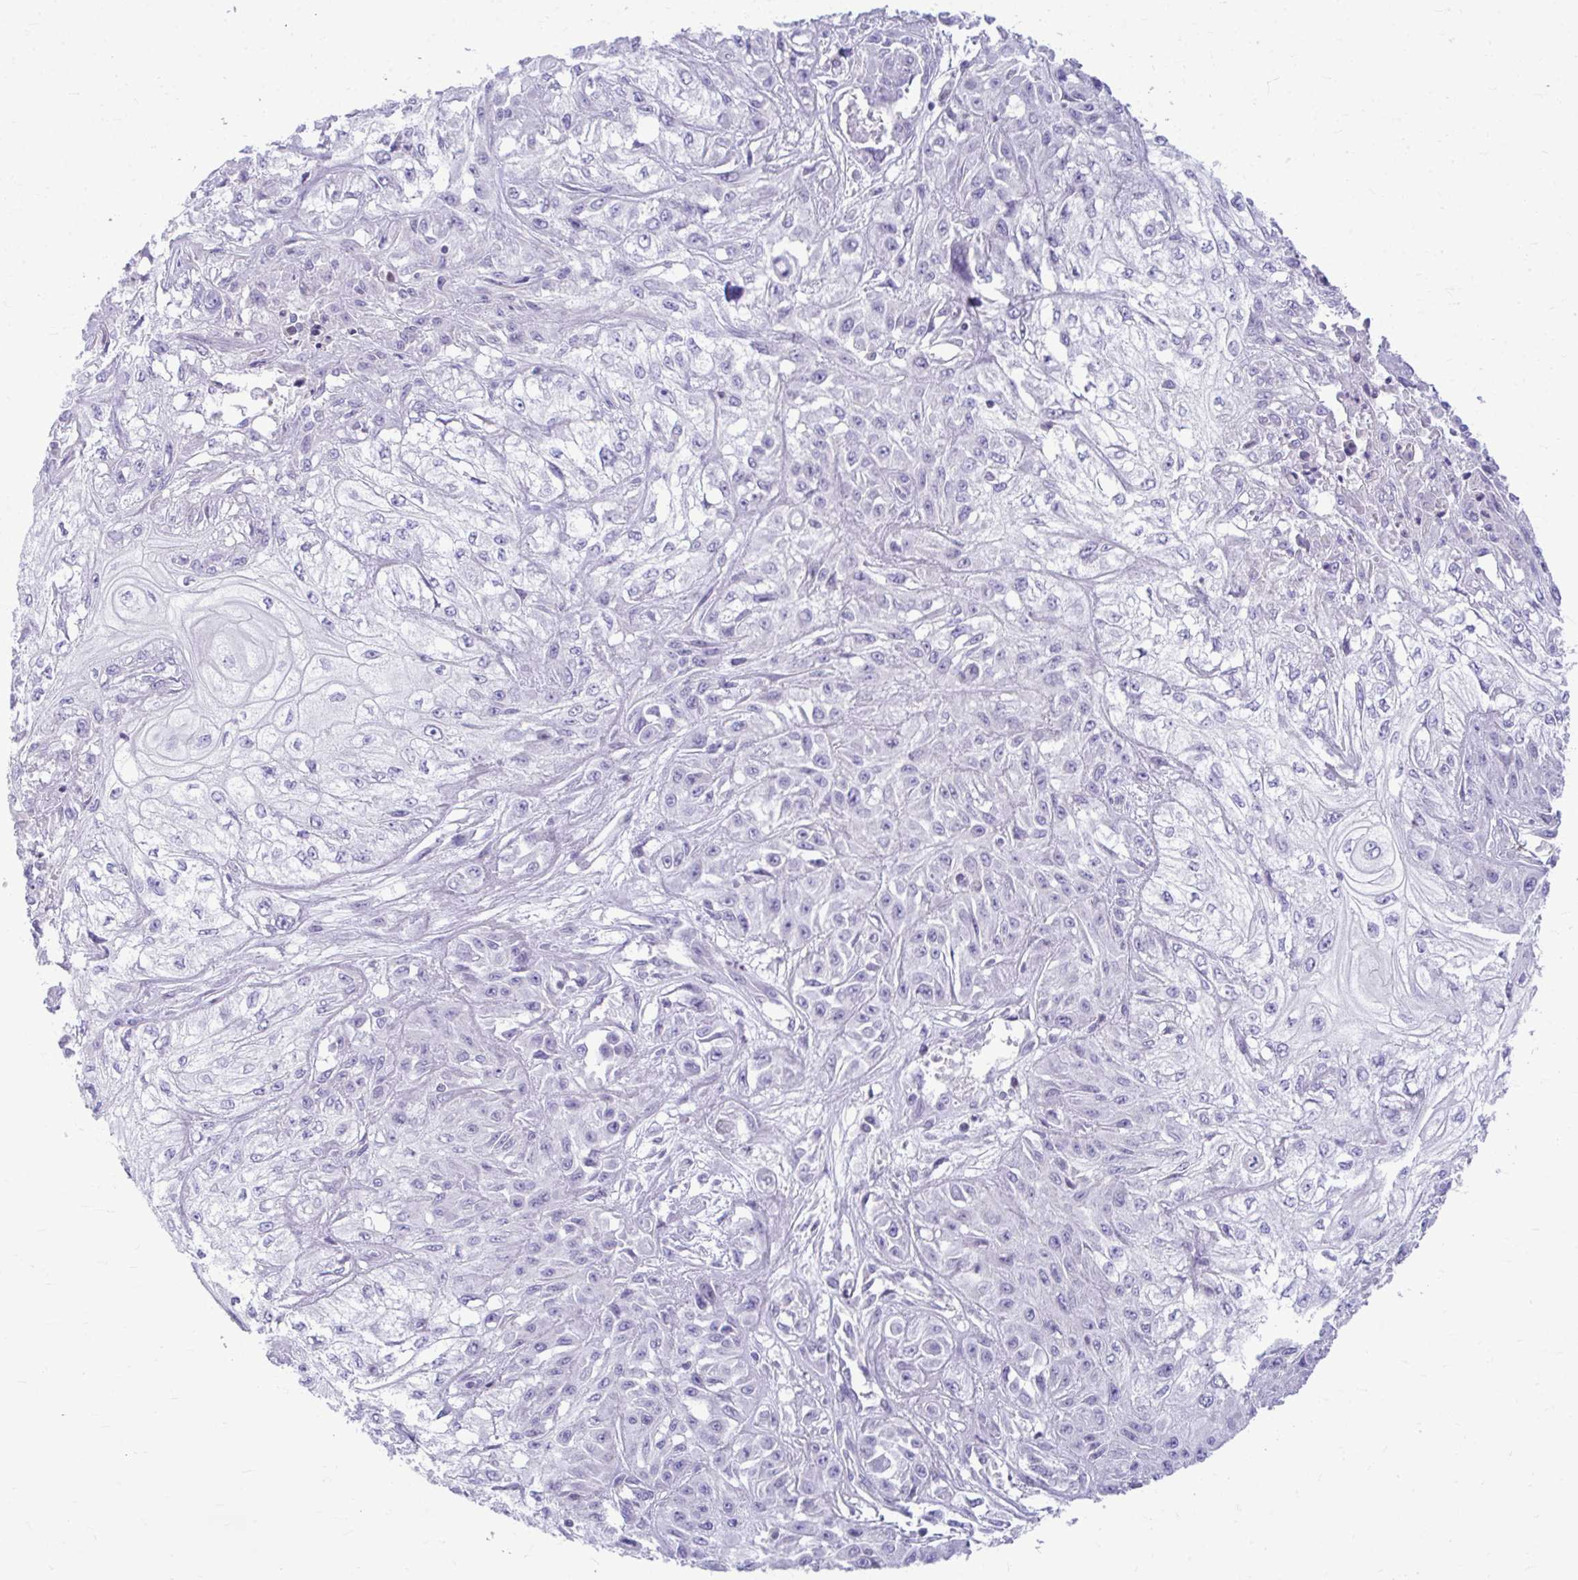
{"staining": {"intensity": "negative", "quantity": "none", "location": "none"}, "tissue": "skin cancer", "cell_type": "Tumor cells", "image_type": "cancer", "snomed": [{"axis": "morphology", "description": "Squamous cell carcinoma, NOS"}, {"axis": "morphology", "description": "Squamous cell carcinoma, metastatic, NOS"}, {"axis": "topography", "description": "Skin"}, {"axis": "topography", "description": "Lymph node"}], "caption": "The IHC image has no significant positivity in tumor cells of skin squamous cell carcinoma tissue.", "gene": "OR7A5", "patient": {"sex": "male", "age": 75}}